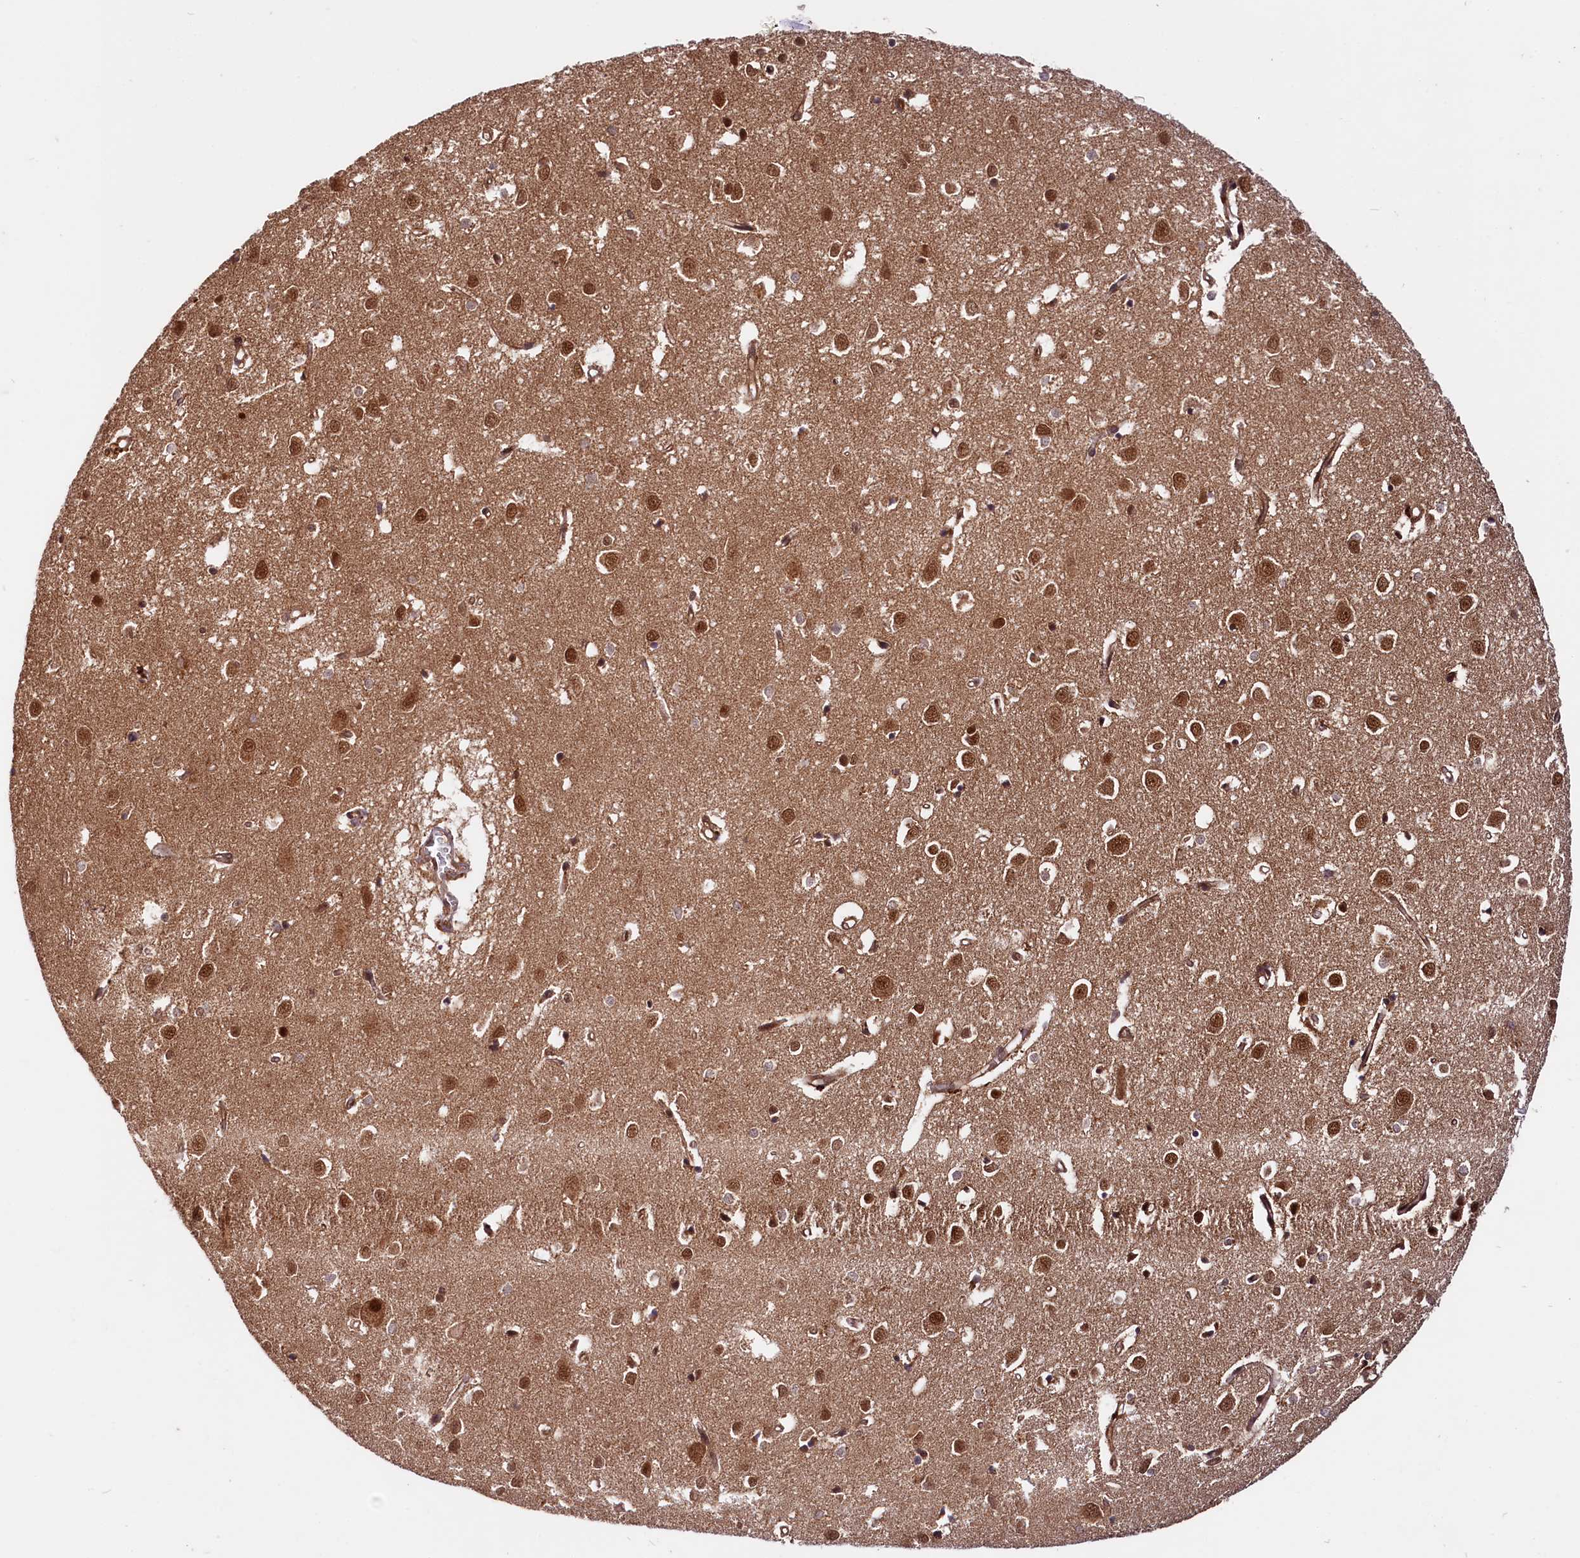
{"staining": {"intensity": "moderate", "quantity": ">75%", "location": "cytoplasmic/membranous,nuclear"}, "tissue": "cerebral cortex", "cell_type": "Endothelial cells", "image_type": "normal", "snomed": [{"axis": "morphology", "description": "Normal tissue, NOS"}, {"axis": "topography", "description": "Cerebral cortex"}], "caption": "About >75% of endothelial cells in unremarkable human cerebral cortex exhibit moderate cytoplasmic/membranous,nuclear protein staining as visualized by brown immunohistochemical staining.", "gene": "UBE3A", "patient": {"sex": "female", "age": 64}}